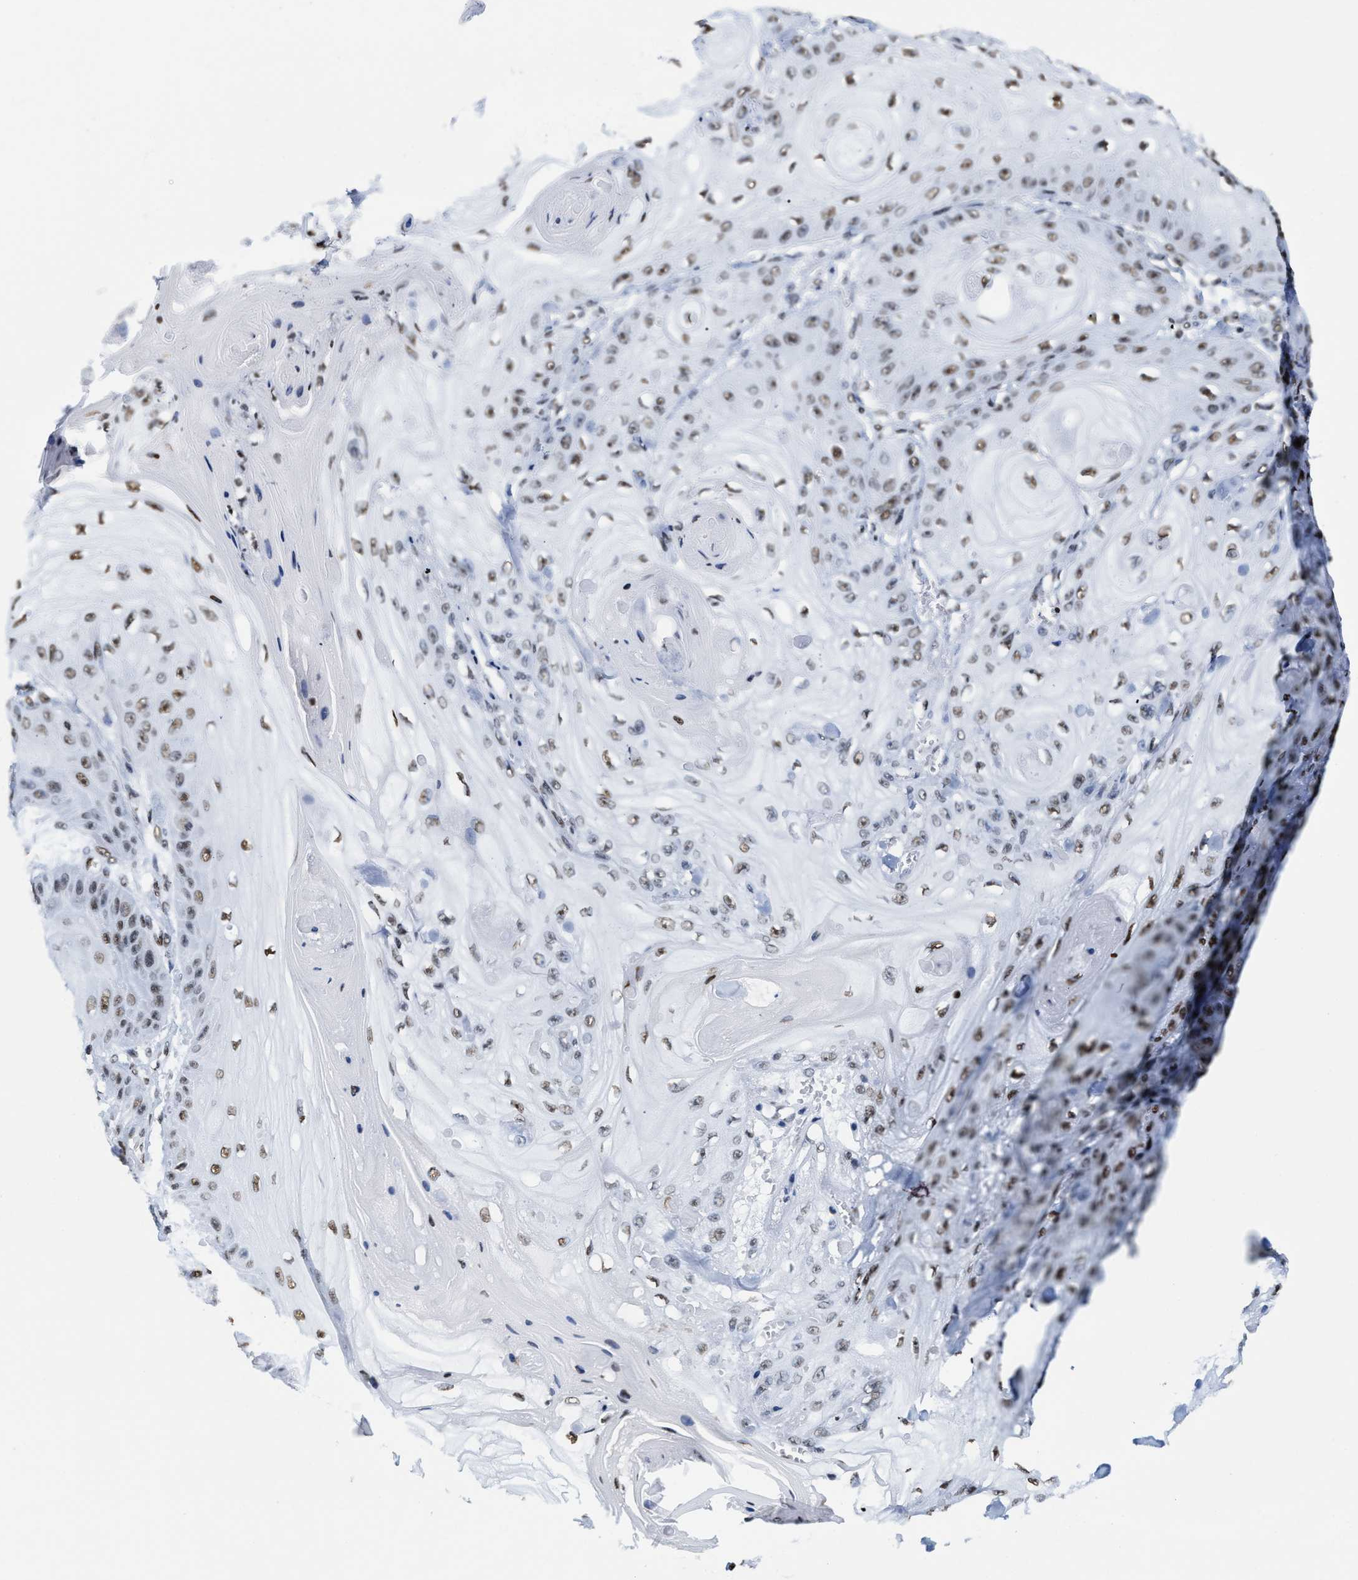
{"staining": {"intensity": "moderate", "quantity": "25%-75%", "location": "nuclear"}, "tissue": "skin cancer", "cell_type": "Tumor cells", "image_type": "cancer", "snomed": [{"axis": "morphology", "description": "Squamous cell carcinoma, NOS"}, {"axis": "topography", "description": "Skin"}], "caption": "Human skin squamous cell carcinoma stained for a protein (brown) displays moderate nuclear positive expression in about 25%-75% of tumor cells.", "gene": "SMARCC2", "patient": {"sex": "male", "age": 74}}